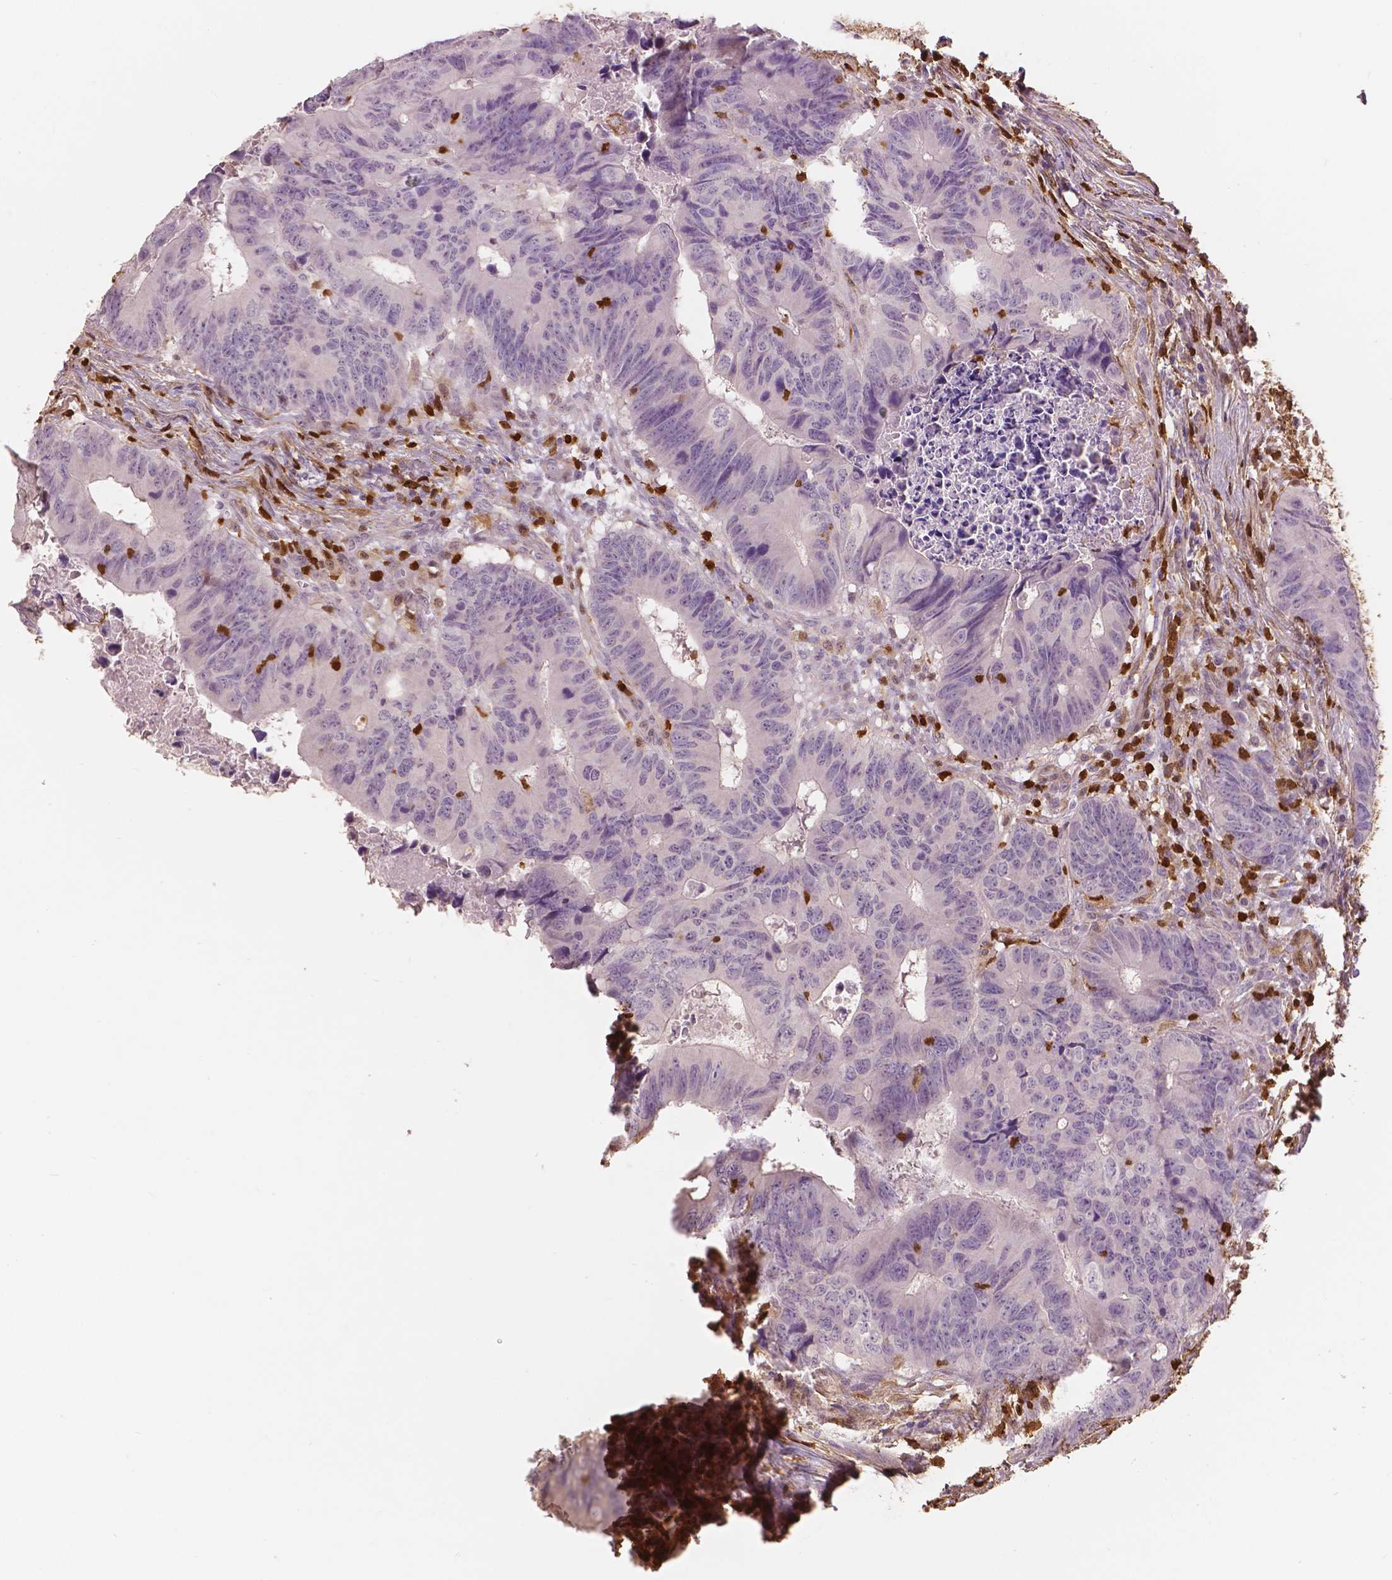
{"staining": {"intensity": "negative", "quantity": "none", "location": "none"}, "tissue": "colorectal cancer", "cell_type": "Tumor cells", "image_type": "cancer", "snomed": [{"axis": "morphology", "description": "Adenocarcinoma, NOS"}, {"axis": "topography", "description": "Colon"}], "caption": "Colorectal cancer (adenocarcinoma) stained for a protein using immunohistochemistry (IHC) exhibits no expression tumor cells.", "gene": "S100A4", "patient": {"sex": "female", "age": 82}}